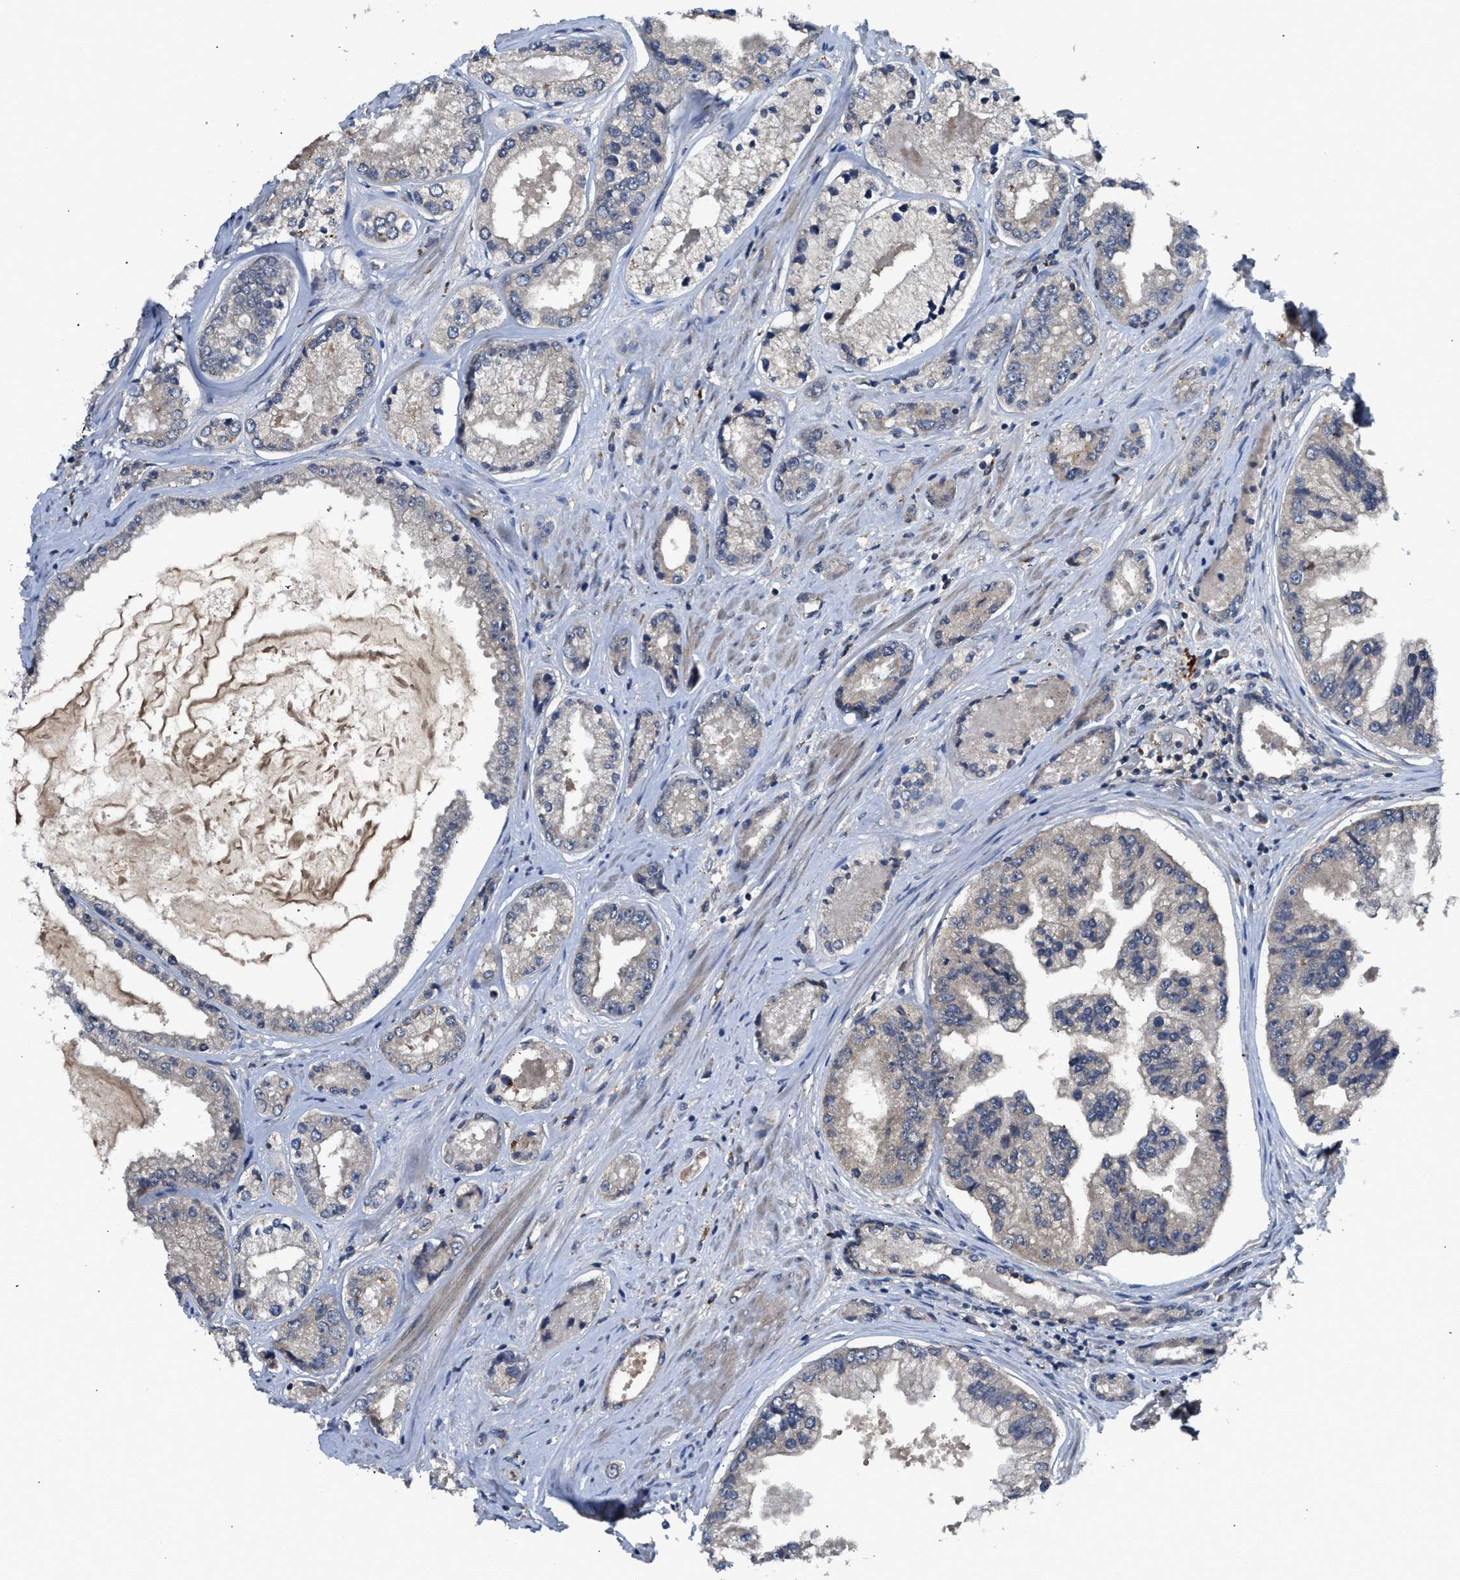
{"staining": {"intensity": "weak", "quantity": ">75%", "location": "cytoplasmic/membranous"}, "tissue": "prostate cancer", "cell_type": "Tumor cells", "image_type": "cancer", "snomed": [{"axis": "morphology", "description": "Adenocarcinoma, High grade"}, {"axis": "topography", "description": "Prostate"}], "caption": "A brown stain highlights weak cytoplasmic/membranous staining of a protein in prostate high-grade adenocarcinoma tumor cells.", "gene": "PDE7A", "patient": {"sex": "male", "age": 61}}